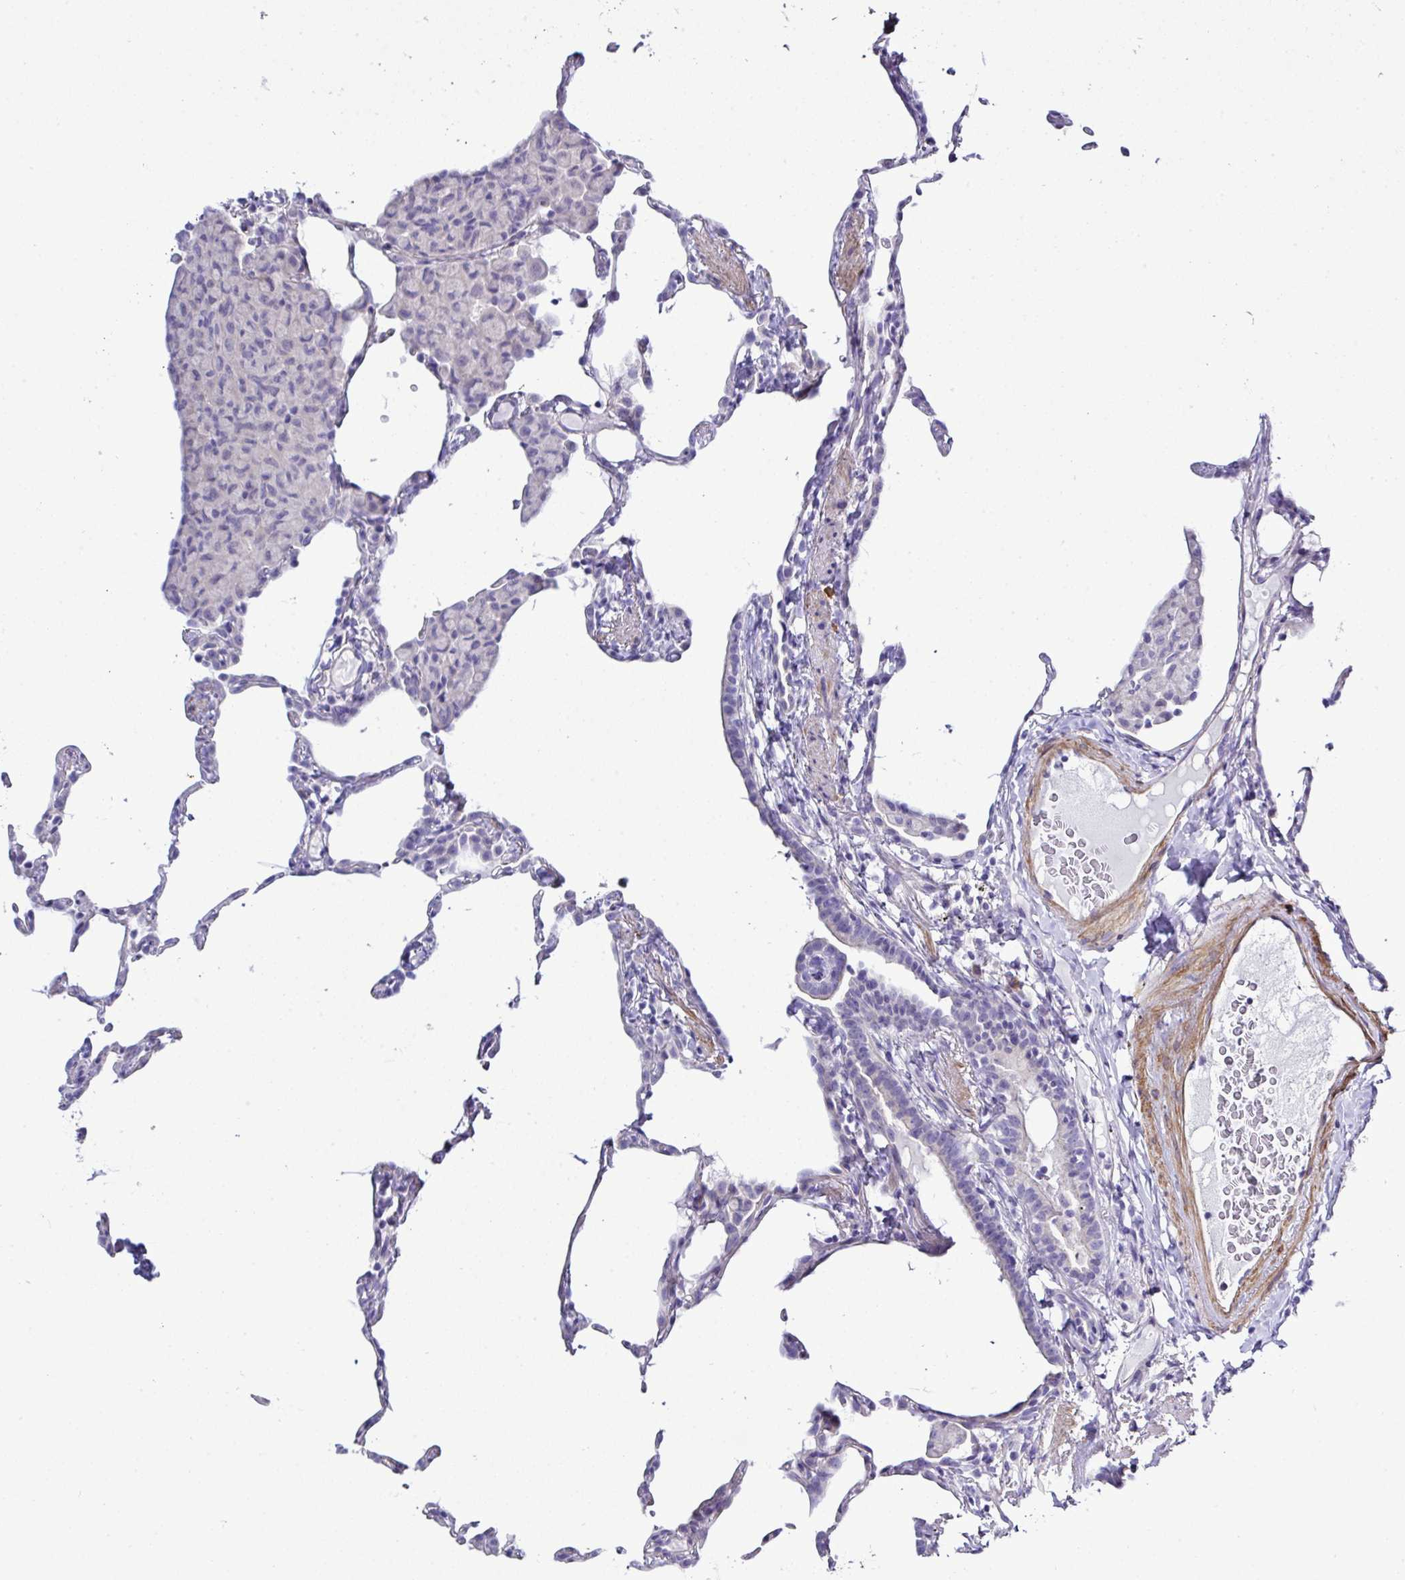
{"staining": {"intensity": "negative", "quantity": "none", "location": "none"}, "tissue": "lung", "cell_type": "Alveolar cells", "image_type": "normal", "snomed": [{"axis": "morphology", "description": "Normal tissue, NOS"}, {"axis": "topography", "description": "Lung"}], "caption": "The image demonstrates no staining of alveolar cells in normal lung. (Brightfield microscopy of DAB (3,3'-diaminobenzidine) immunohistochemistry (IHC) at high magnification).", "gene": "MED11", "patient": {"sex": "female", "age": 57}}